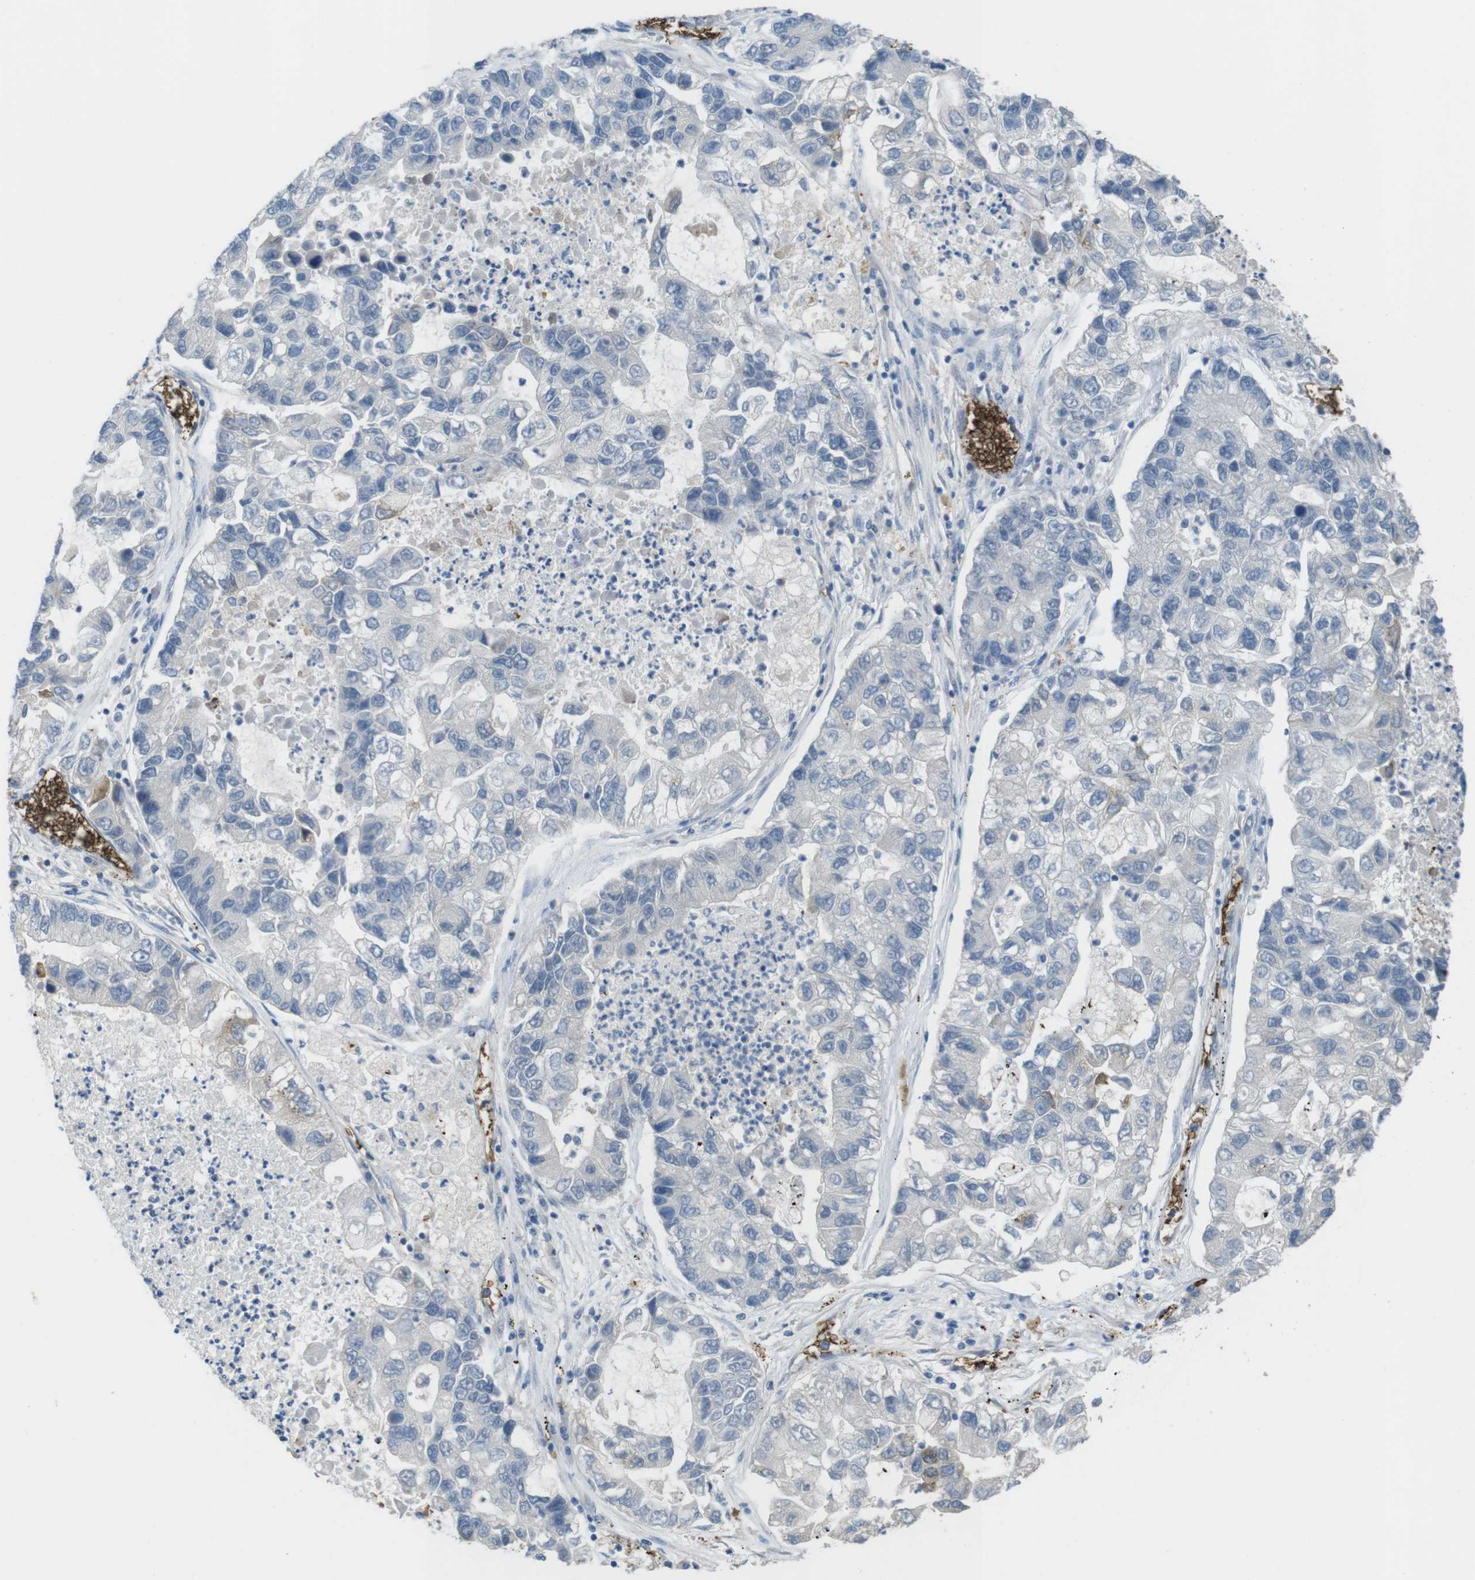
{"staining": {"intensity": "negative", "quantity": "none", "location": "none"}, "tissue": "lung cancer", "cell_type": "Tumor cells", "image_type": "cancer", "snomed": [{"axis": "morphology", "description": "Adenocarcinoma, NOS"}, {"axis": "topography", "description": "Lung"}], "caption": "The photomicrograph exhibits no significant positivity in tumor cells of lung adenocarcinoma. (Brightfield microscopy of DAB (3,3'-diaminobenzidine) IHC at high magnification).", "gene": "GYPA", "patient": {"sex": "female", "age": 51}}